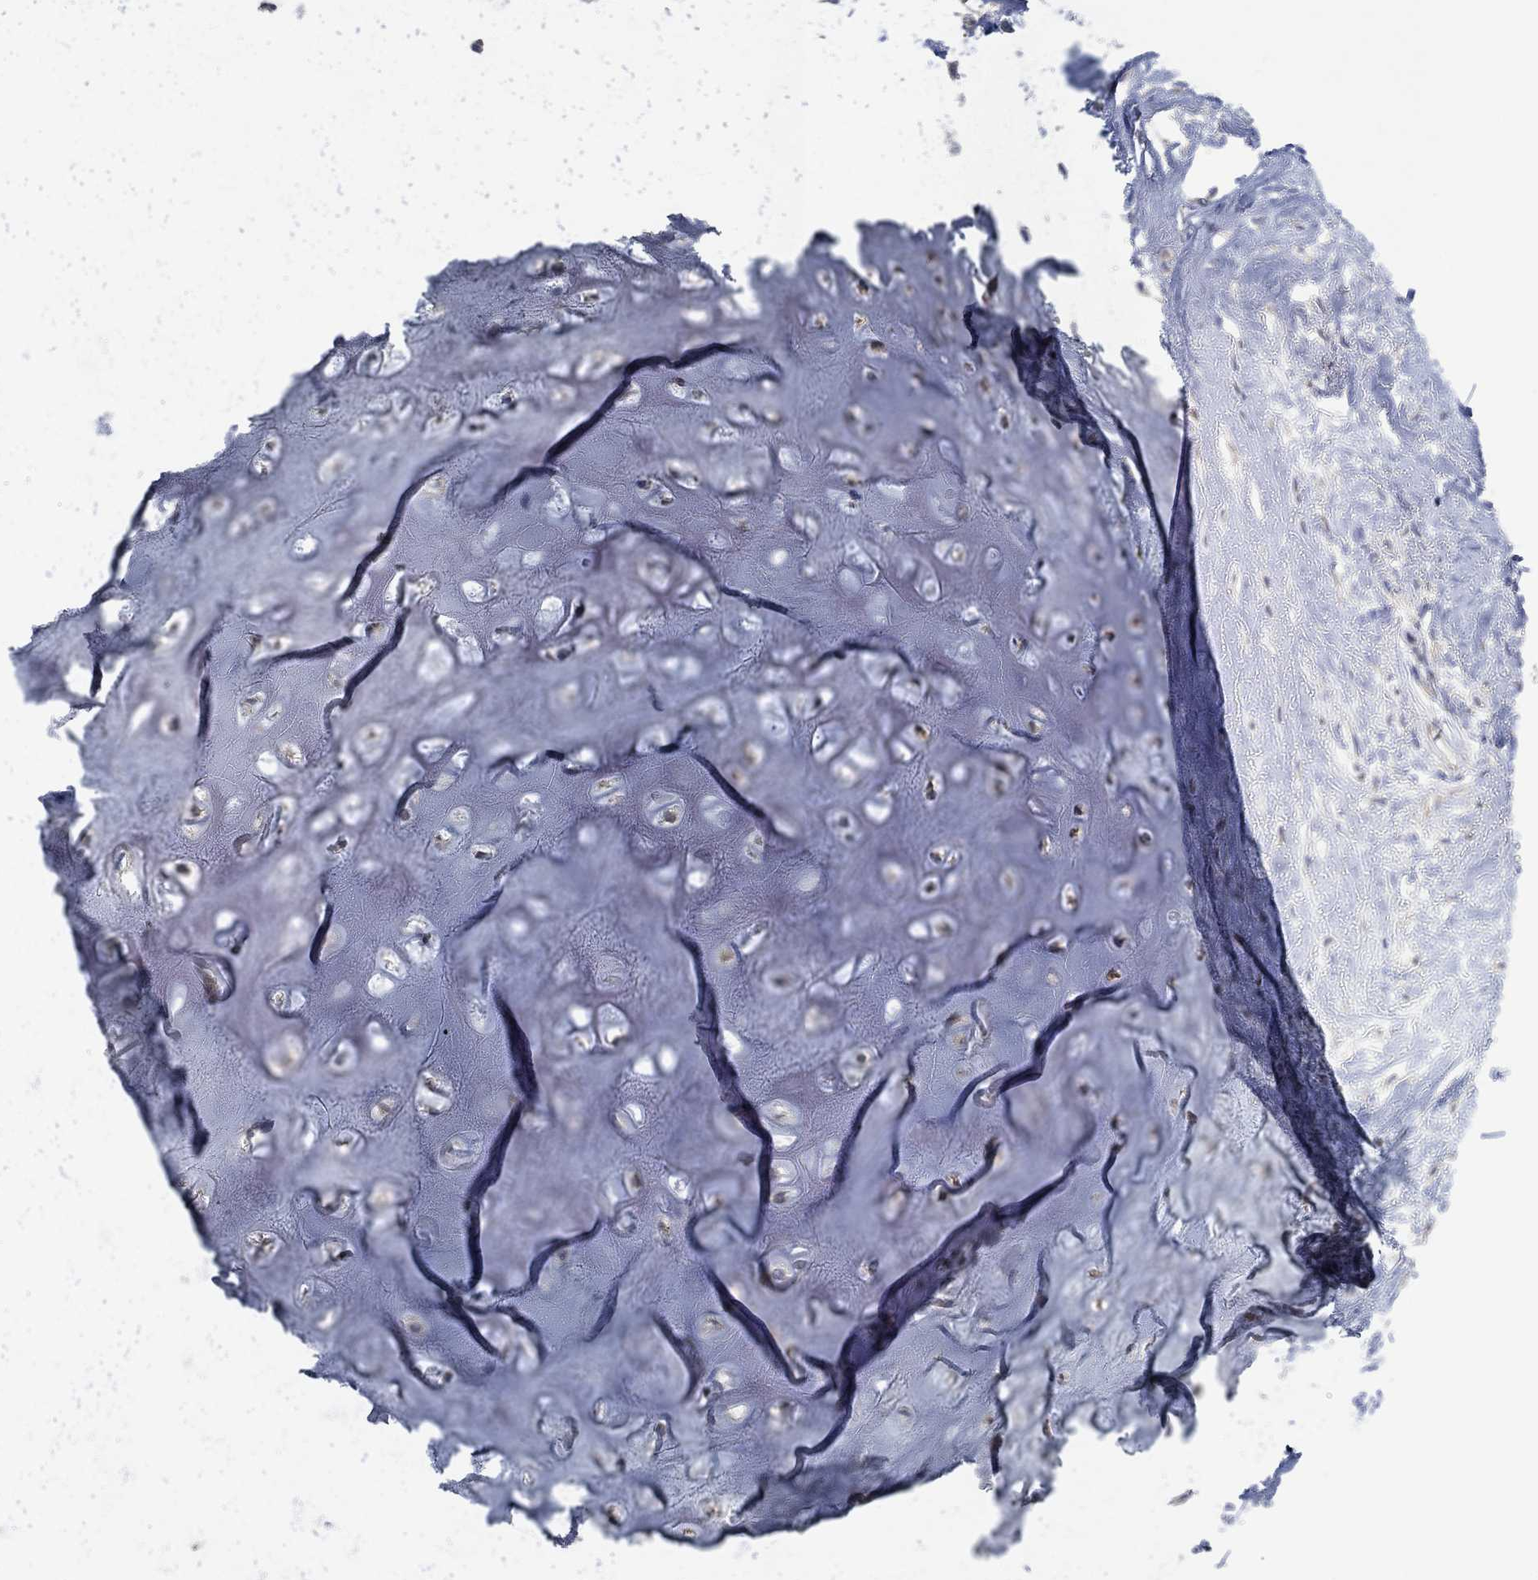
{"staining": {"intensity": "negative", "quantity": "none", "location": "none"}, "tissue": "adipose tissue", "cell_type": "Adipocytes", "image_type": "normal", "snomed": [{"axis": "morphology", "description": "Normal tissue, NOS"}, {"axis": "morphology", "description": "Squamous cell carcinoma, NOS"}, {"axis": "topography", "description": "Cartilage tissue"}, {"axis": "topography", "description": "Head-Neck"}], "caption": "Immunohistochemistry (IHC) of benign human adipose tissue demonstrates no positivity in adipocytes.", "gene": "MTHFR", "patient": {"sex": "male", "age": 62}}